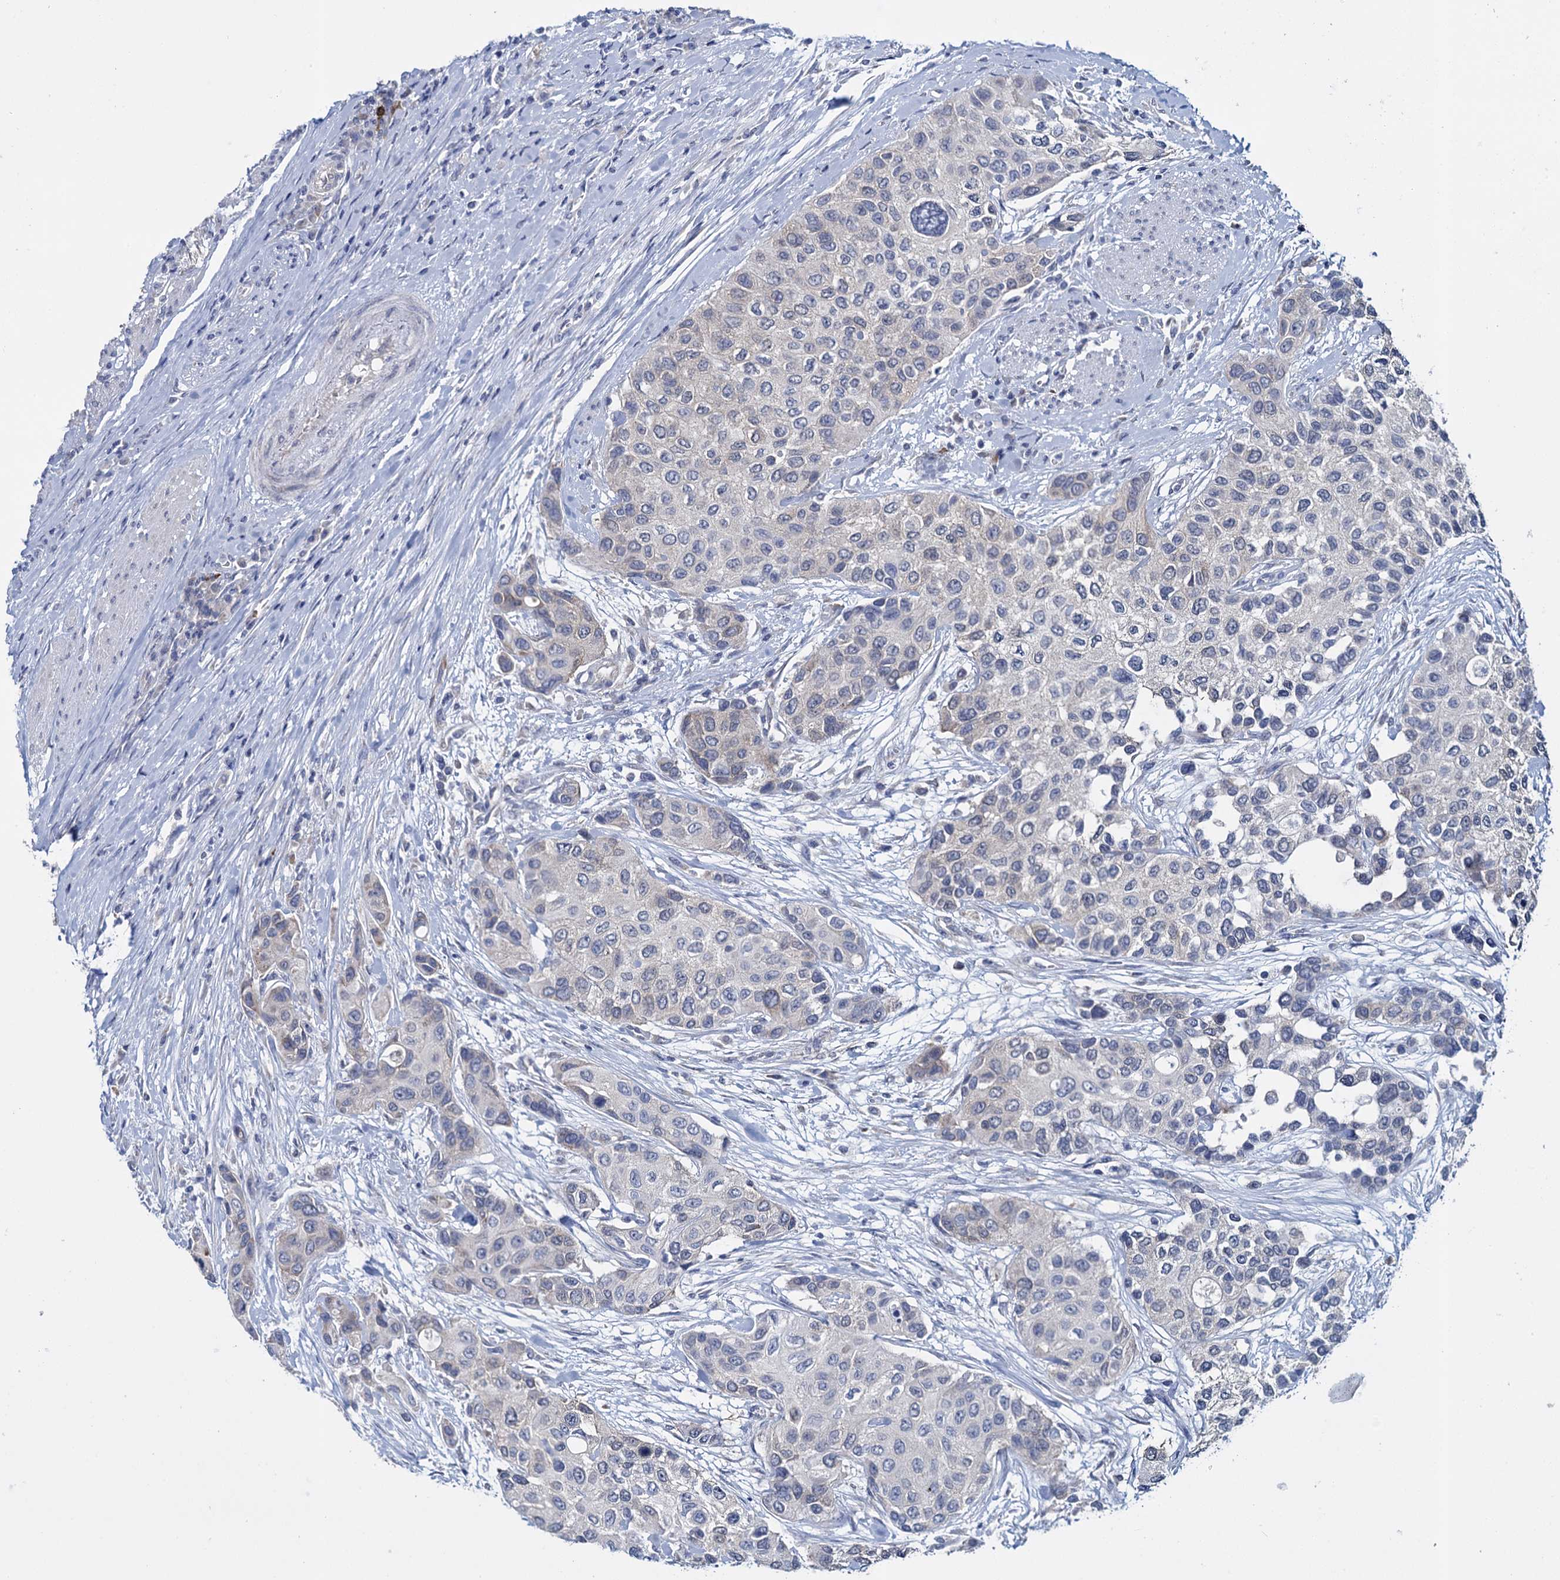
{"staining": {"intensity": "negative", "quantity": "none", "location": "none"}, "tissue": "urothelial cancer", "cell_type": "Tumor cells", "image_type": "cancer", "snomed": [{"axis": "morphology", "description": "Normal tissue, NOS"}, {"axis": "morphology", "description": "Urothelial carcinoma, High grade"}, {"axis": "topography", "description": "Vascular tissue"}, {"axis": "topography", "description": "Urinary bladder"}], "caption": "Tumor cells show no significant staining in high-grade urothelial carcinoma.", "gene": "GSTM2", "patient": {"sex": "female", "age": 56}}